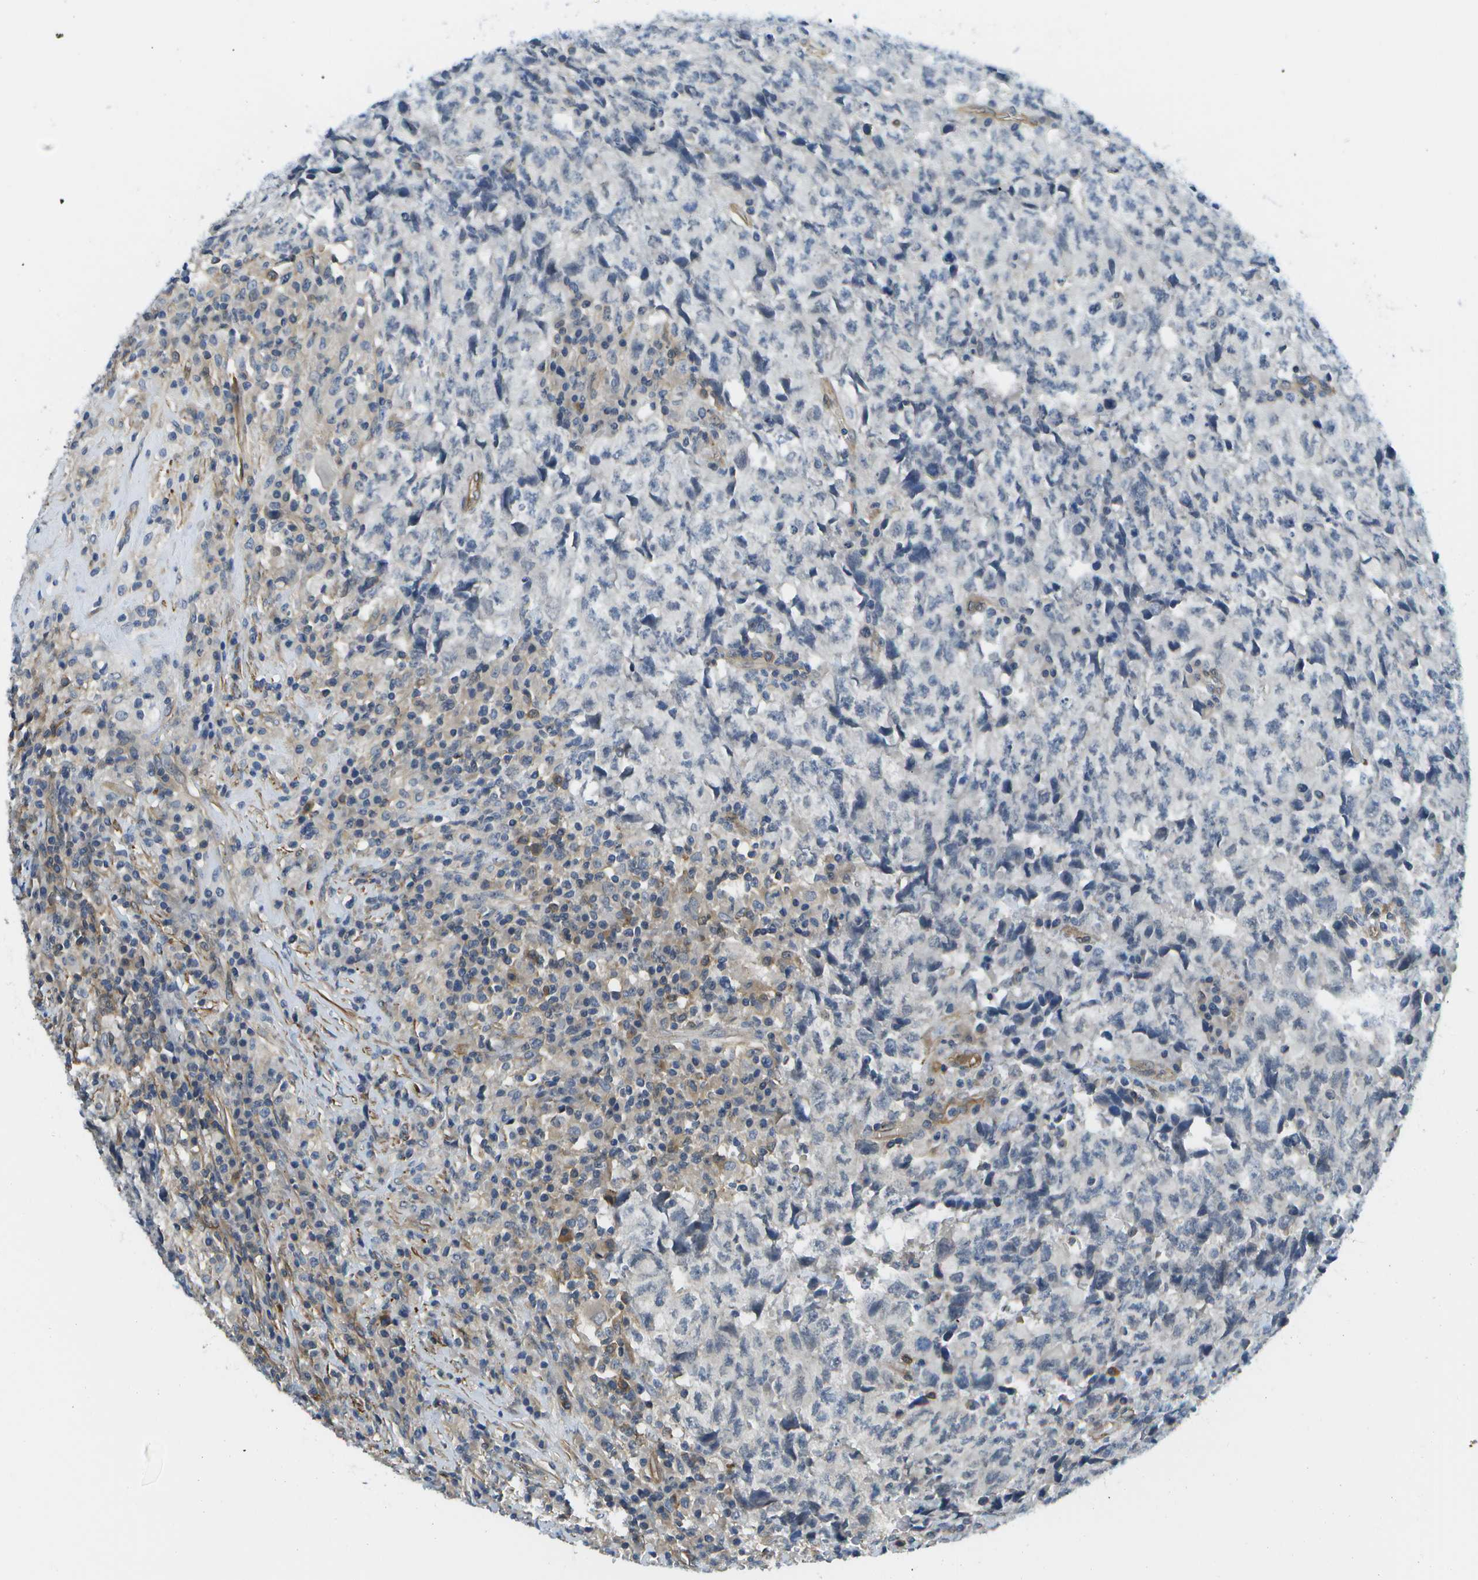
{"staining": {"intensity": "negative", "quantity": "none", "location": "none"}, "tissue": "testis cancer", "cell_type": "Tumor cells", "image_type": "cancer", "snomed": [{"axis": "morphology", "description": "Necrosis, NOS"}, {"axis": "morphology", "description": "Carcinoma, Embryonal, NOS"}, {"axis": "topography", "description": "Testis"}], "caption": "DAB immunohistochemical staining of human testis cancer exhibits no significant staining in tumor cells. The staining was performed using DAB (3,3'-diaminobenzidine) to visualize the protein expression in brown, while the nuclei were stained in blue with hematoxylin (Magnification: 20x).", "gene": "KIAA0040", "patient": {"sex": "male", "age": 19}}